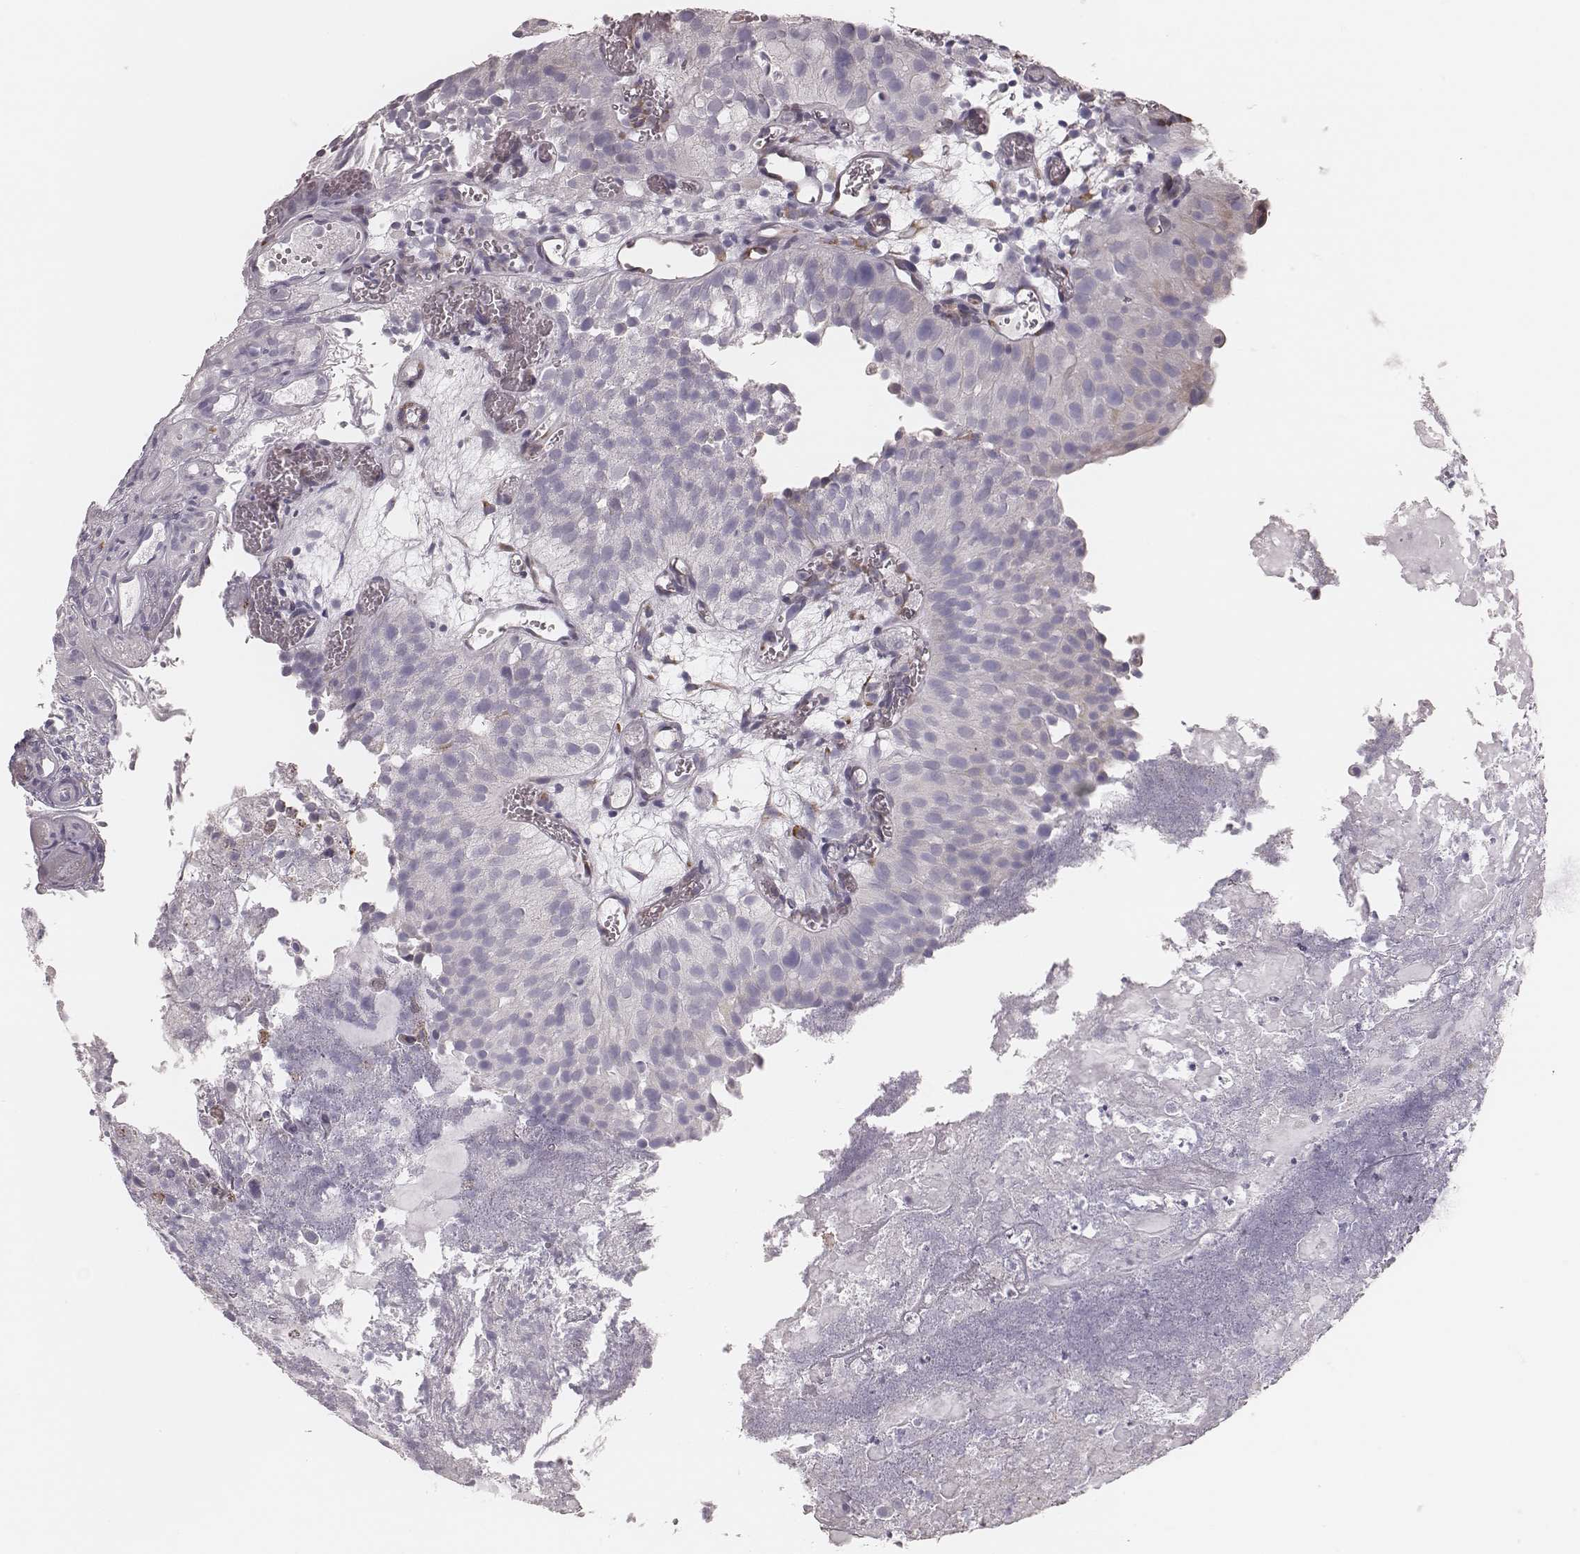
{"staining": {"intensity": "negative", "quantity": "none", "location": "none"}, "tissue": "urothelial cancer", "cell_type": "Tumor cells", "image_type": "cancer", "snomed": [{"axis": "morphology", "description": "Urothelial carcinoma, Low grade"}, {"axis": "topography", "description": "Urinary bladder"}], "caption": "An immunohistochemistry histopathology image of urothelial carcinoma (low-grade) is shown. There is no staining in tumor cells of urothelial carcinoma (low-grade).", "gene": "KIF5C", "patient": {"sex": "female", "age": 87}}